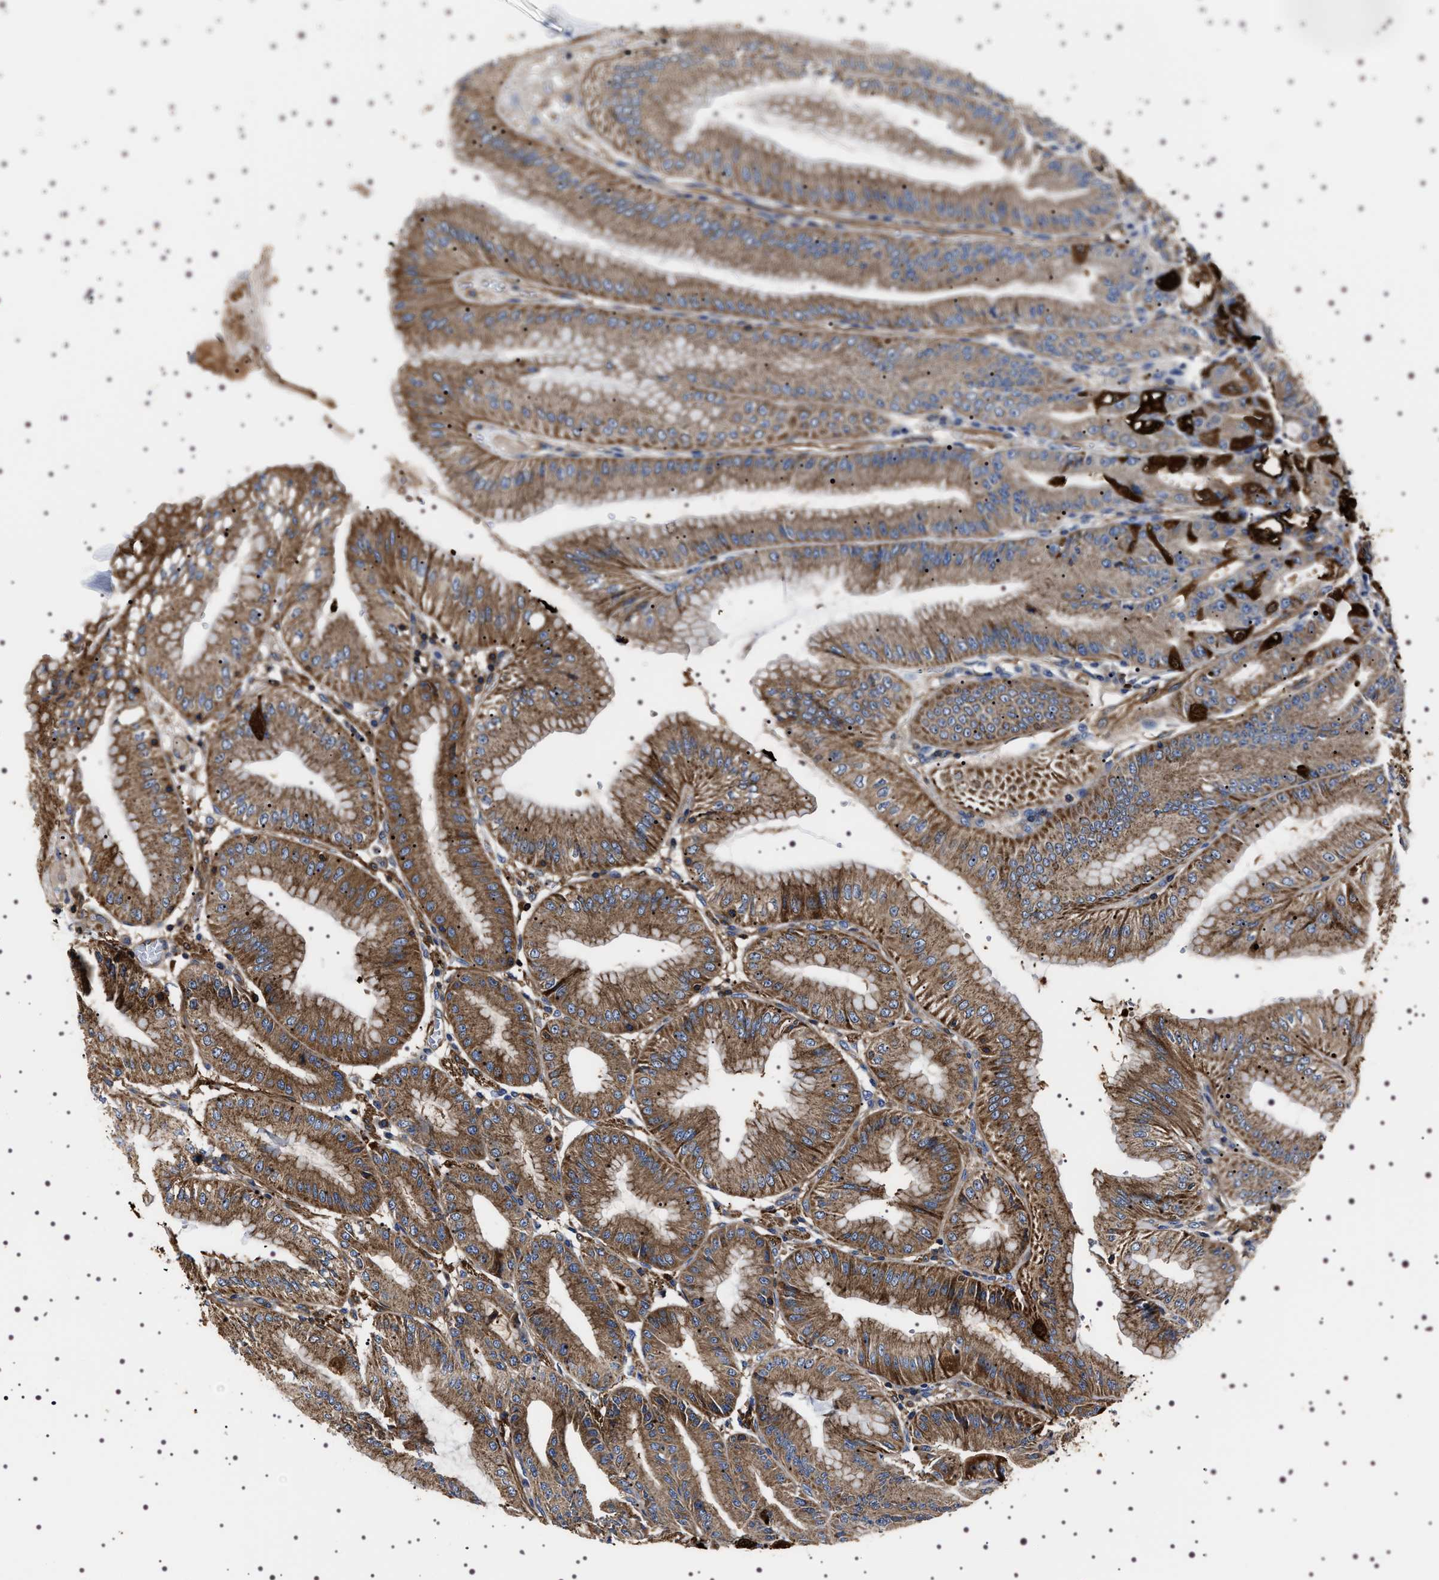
{"staining": {"intensity": "moderate", "quantity": ">75%", "location": "cytoplasmic/membranous"}, "tissue": "stomach", "cell_type": "Glandular cells", "image_type": "normal", "snomed": [{"axis": "morphology", "description": "Normal tissue, NOS"}, {"axis": "topography", "description": "Stomach, lower"}], "caption": "IHC photomicrograph of unremarkable stomach: stomach stained using immunohistochemistry reveals medium levels of moderate protein expression localized specifically in the cytoplasmic/membranous of glandular cells, appearing as a cytoplasmic/membranous brown color.", "gene": "WDR1", "patient": {"sex": "male", "age": 71}}